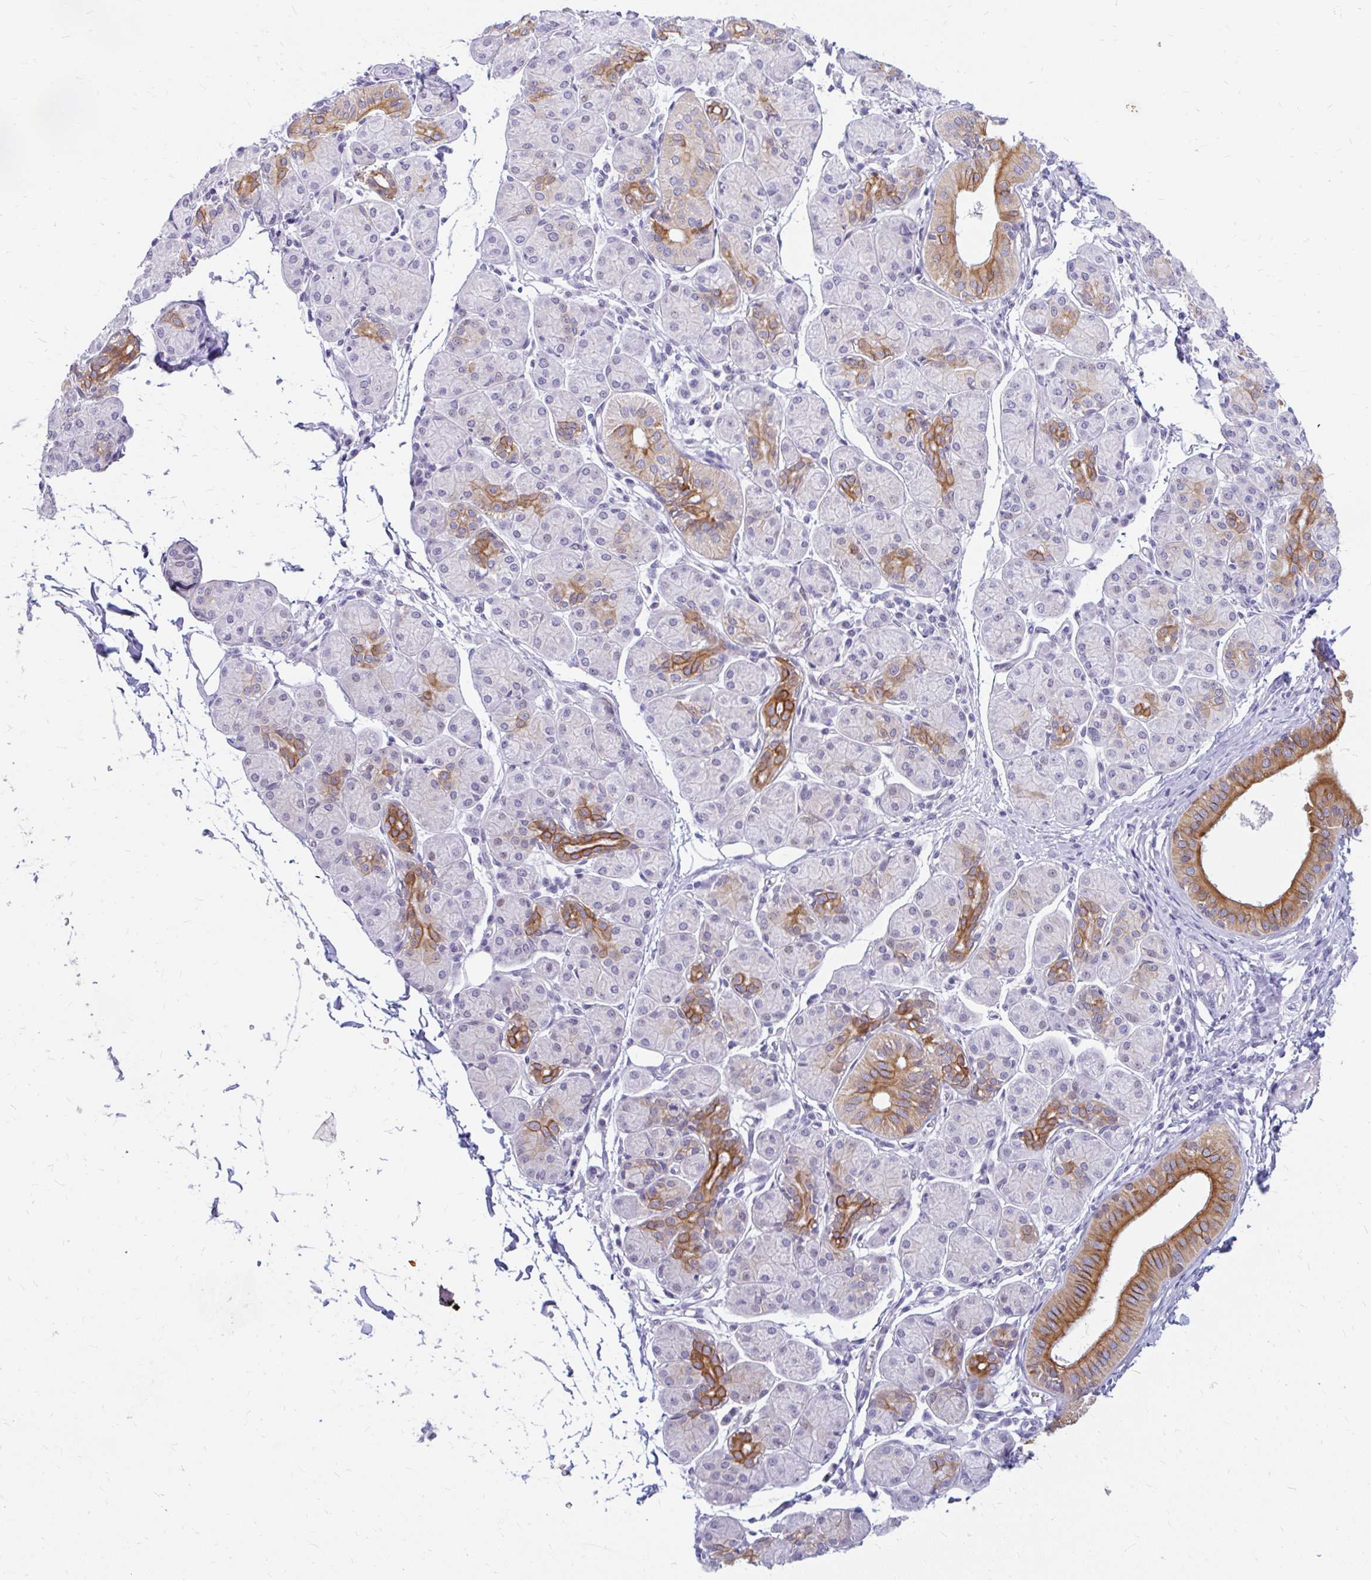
{"staining": {"intensity": "strong", "quantity": "25%-75%", "location": "cytoplasmic/membranous"}, "tissue": "salivary gland", "cell_type": "Glandular cells", "image_type": "normal", "snomed": [{"axis": "morphology", "description": "Normal tissue, NOS"}, {"axis": "morphology", "description": "Inflammation, NOS"}, {"axis": "topography", "description": "Lymph node"}, {"axis": "topography", "description": "Salivary gland"}], "caption": "Protein staining of unremarkable salivary gland displays strong cytoplasmic/membranous staining in approximately 25%-75% of glandular cells. Nuclei are stained in blue.", "gene": "RGS16", "patient": {"sex": "male", "age": 3}}